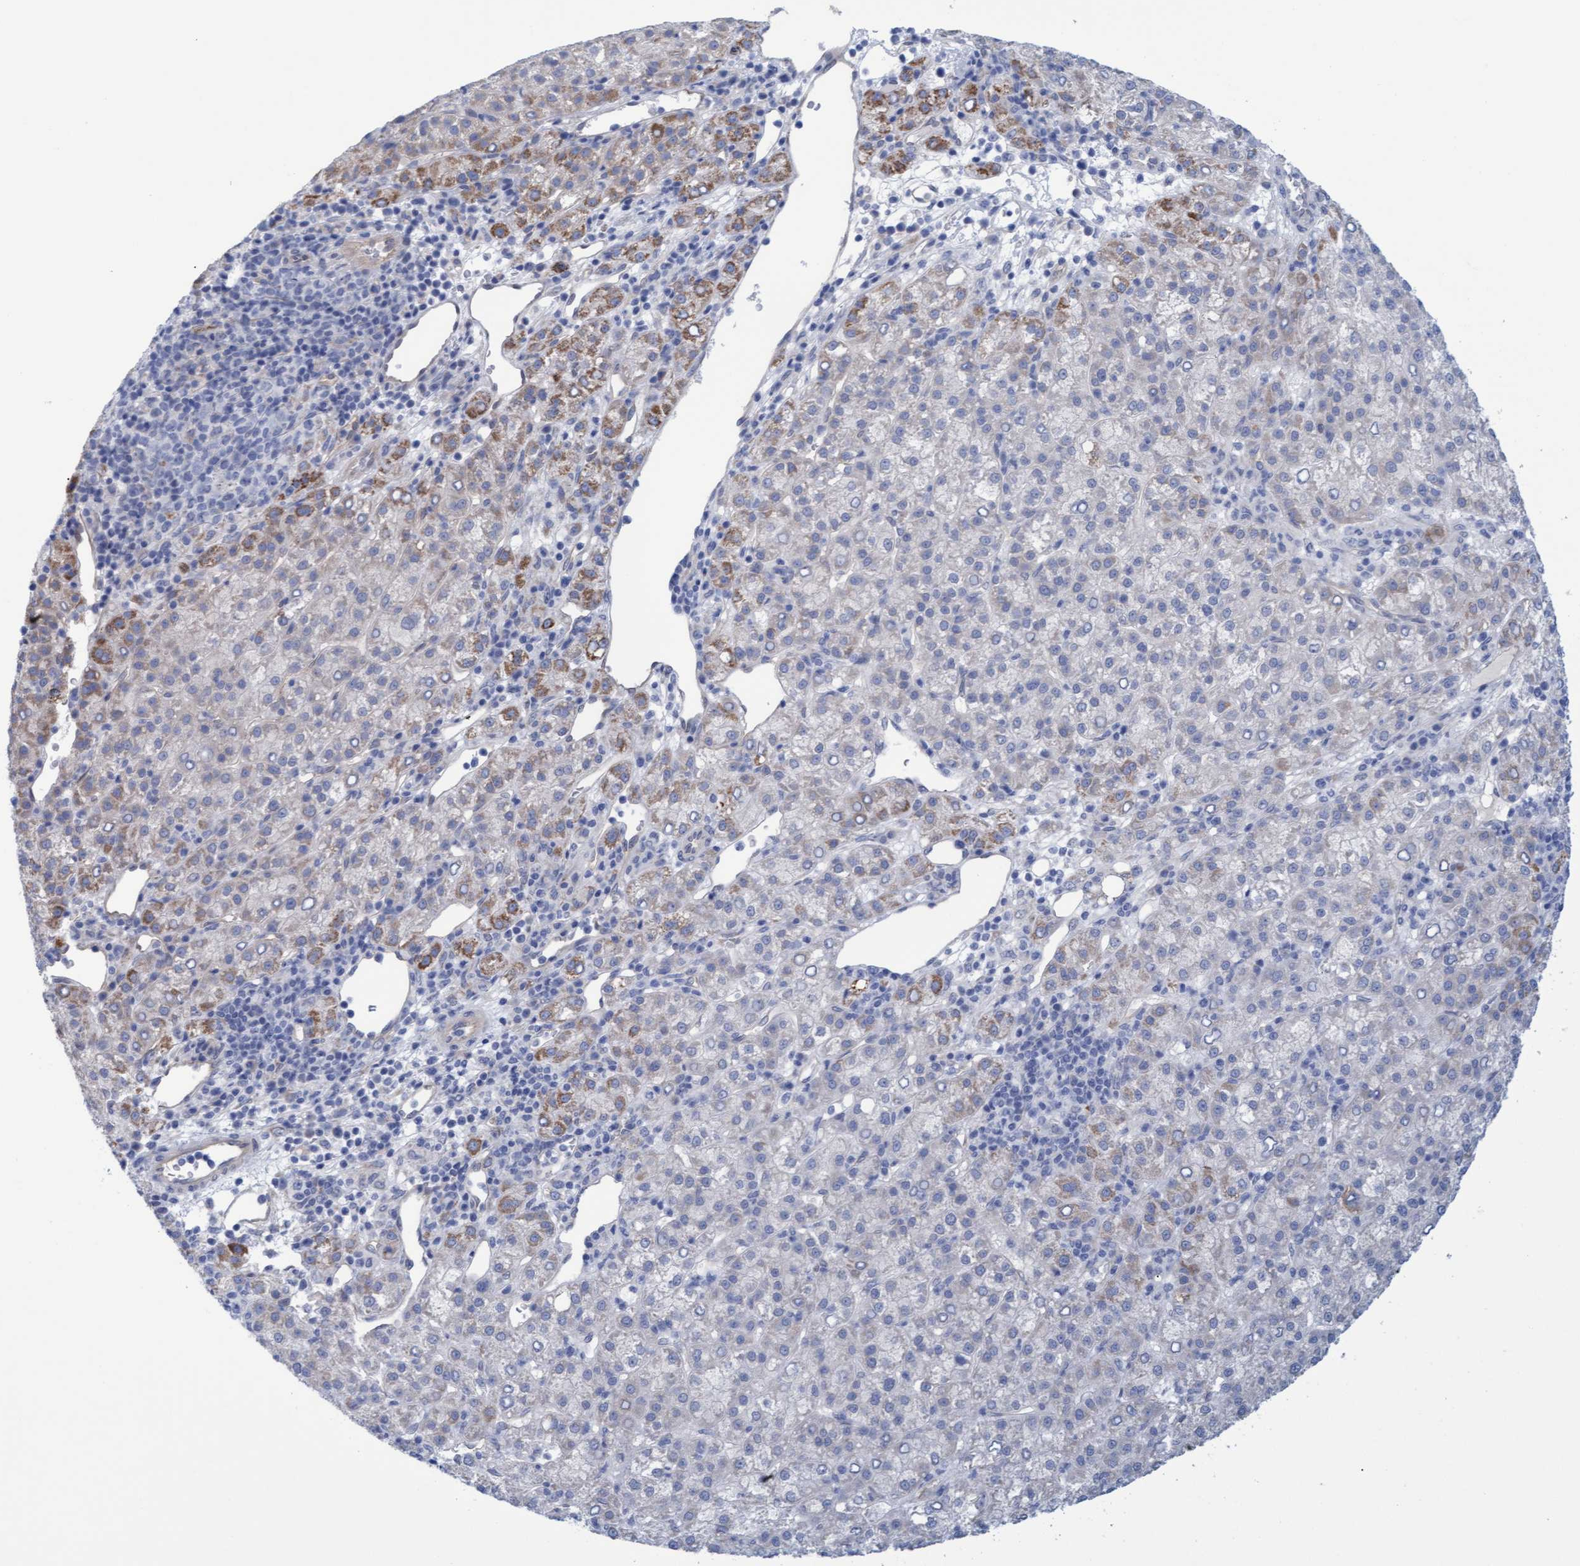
{"staining": {"intensity": "negative", "quantity": "none", "location": "none"}, "tissue": "liver cancer", "cell_type": "Tumor cells", "image_type": "cancer", "snomed": [{"axis": "morphology", "description": "Carcinoma, Hepatocellular, NOS"}, {"axis": "topography", "description": "Liver"}], "caption": "Immunohistochemical staining of human hepatocellular carcinoma (liver) demonstrates no significant expression in tumor cells.", "gene": "STXBP1", "patient": {"sex": "female", "age": 58}}